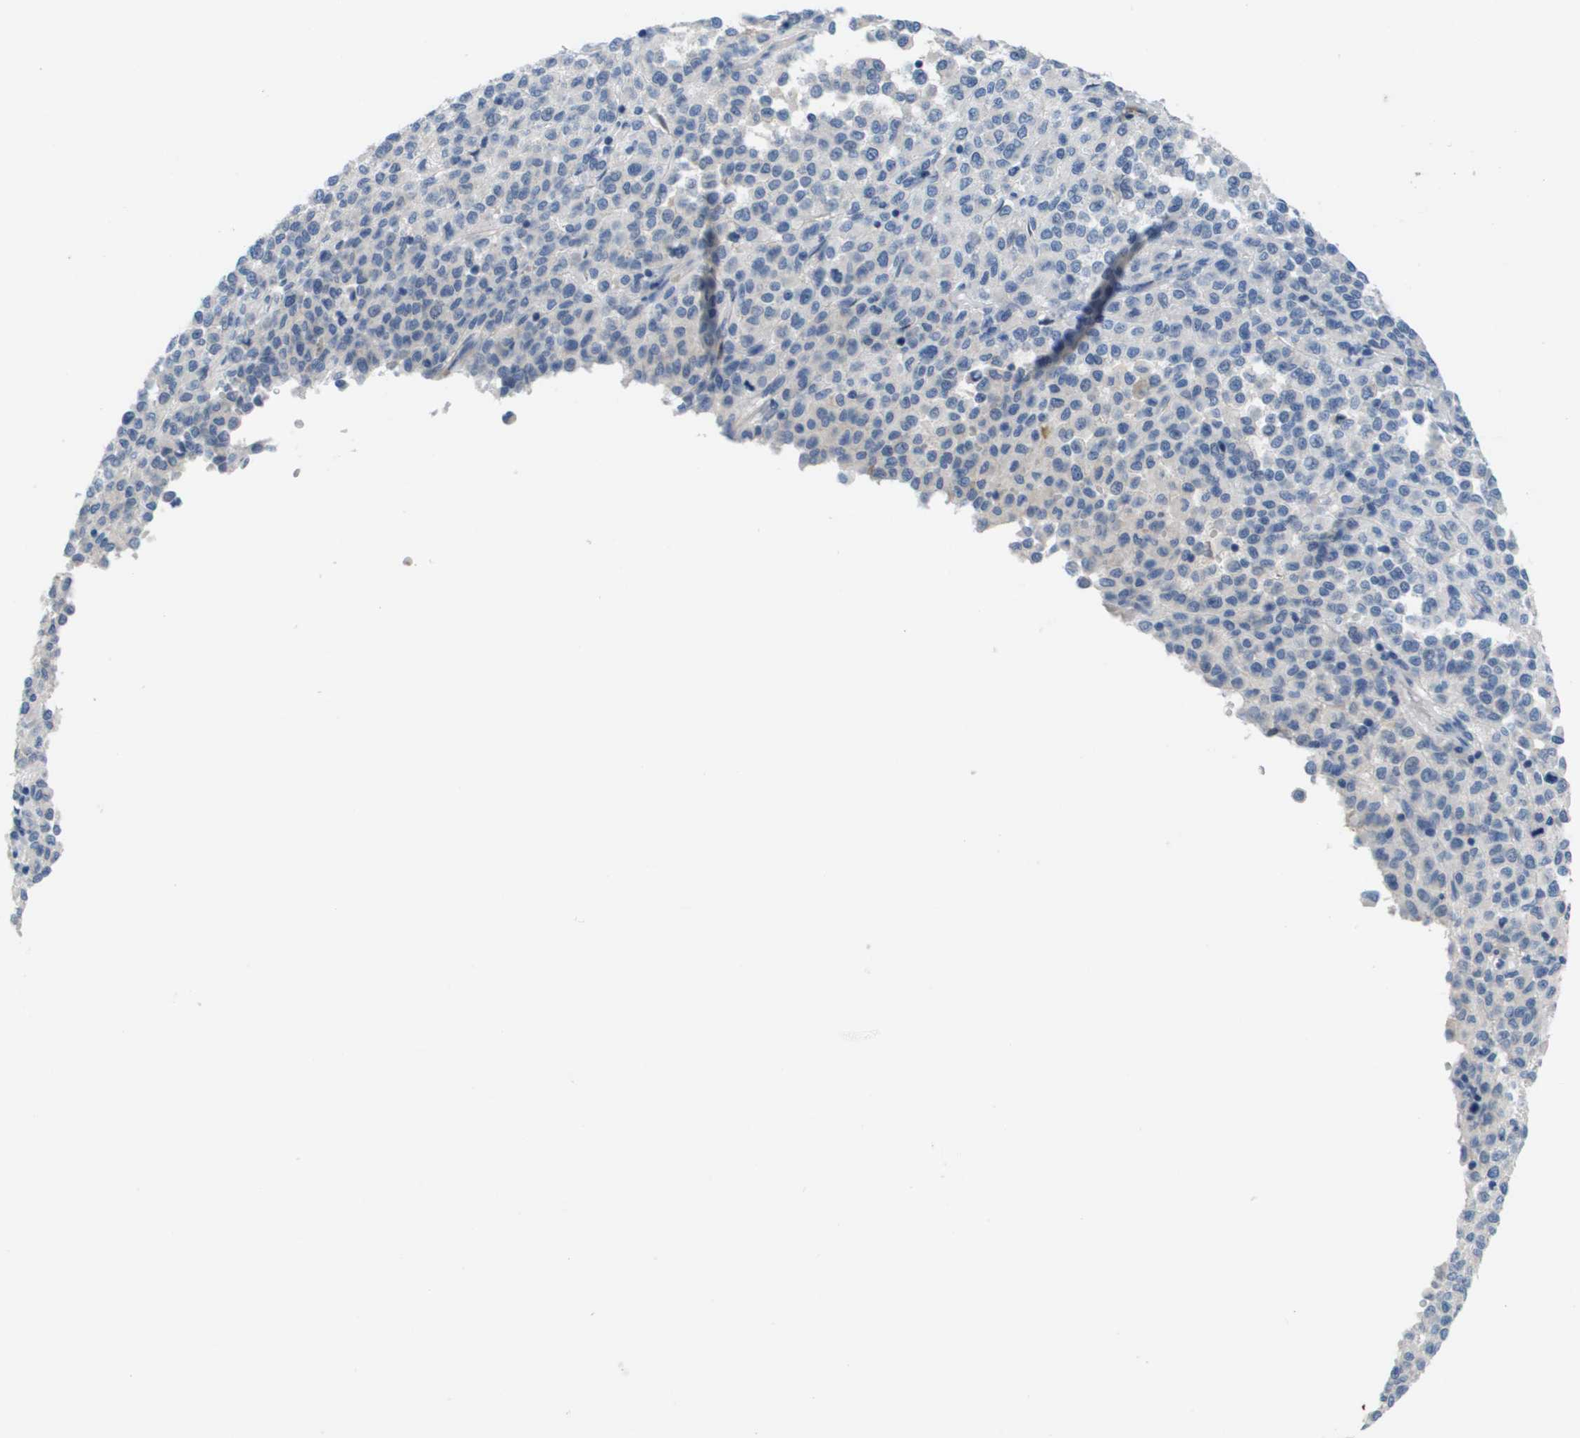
{"staining": {"intensity": "negative", "quantity": "none", "location": "none"}, "tissue": "melanoma", "cell_type": "Tumor cells", "image_type": "cancer", "snomed": [{"axis": "morphology", "description": "Malignant melanoma, Metastatic site"}, {"axis": "topography", "description": "Pancreas"}], "caption": "Tumor cells are negative for protein expression in human melanoma.", "gene": "NCS1", "patient": {"sex": "female", "age": 30}}